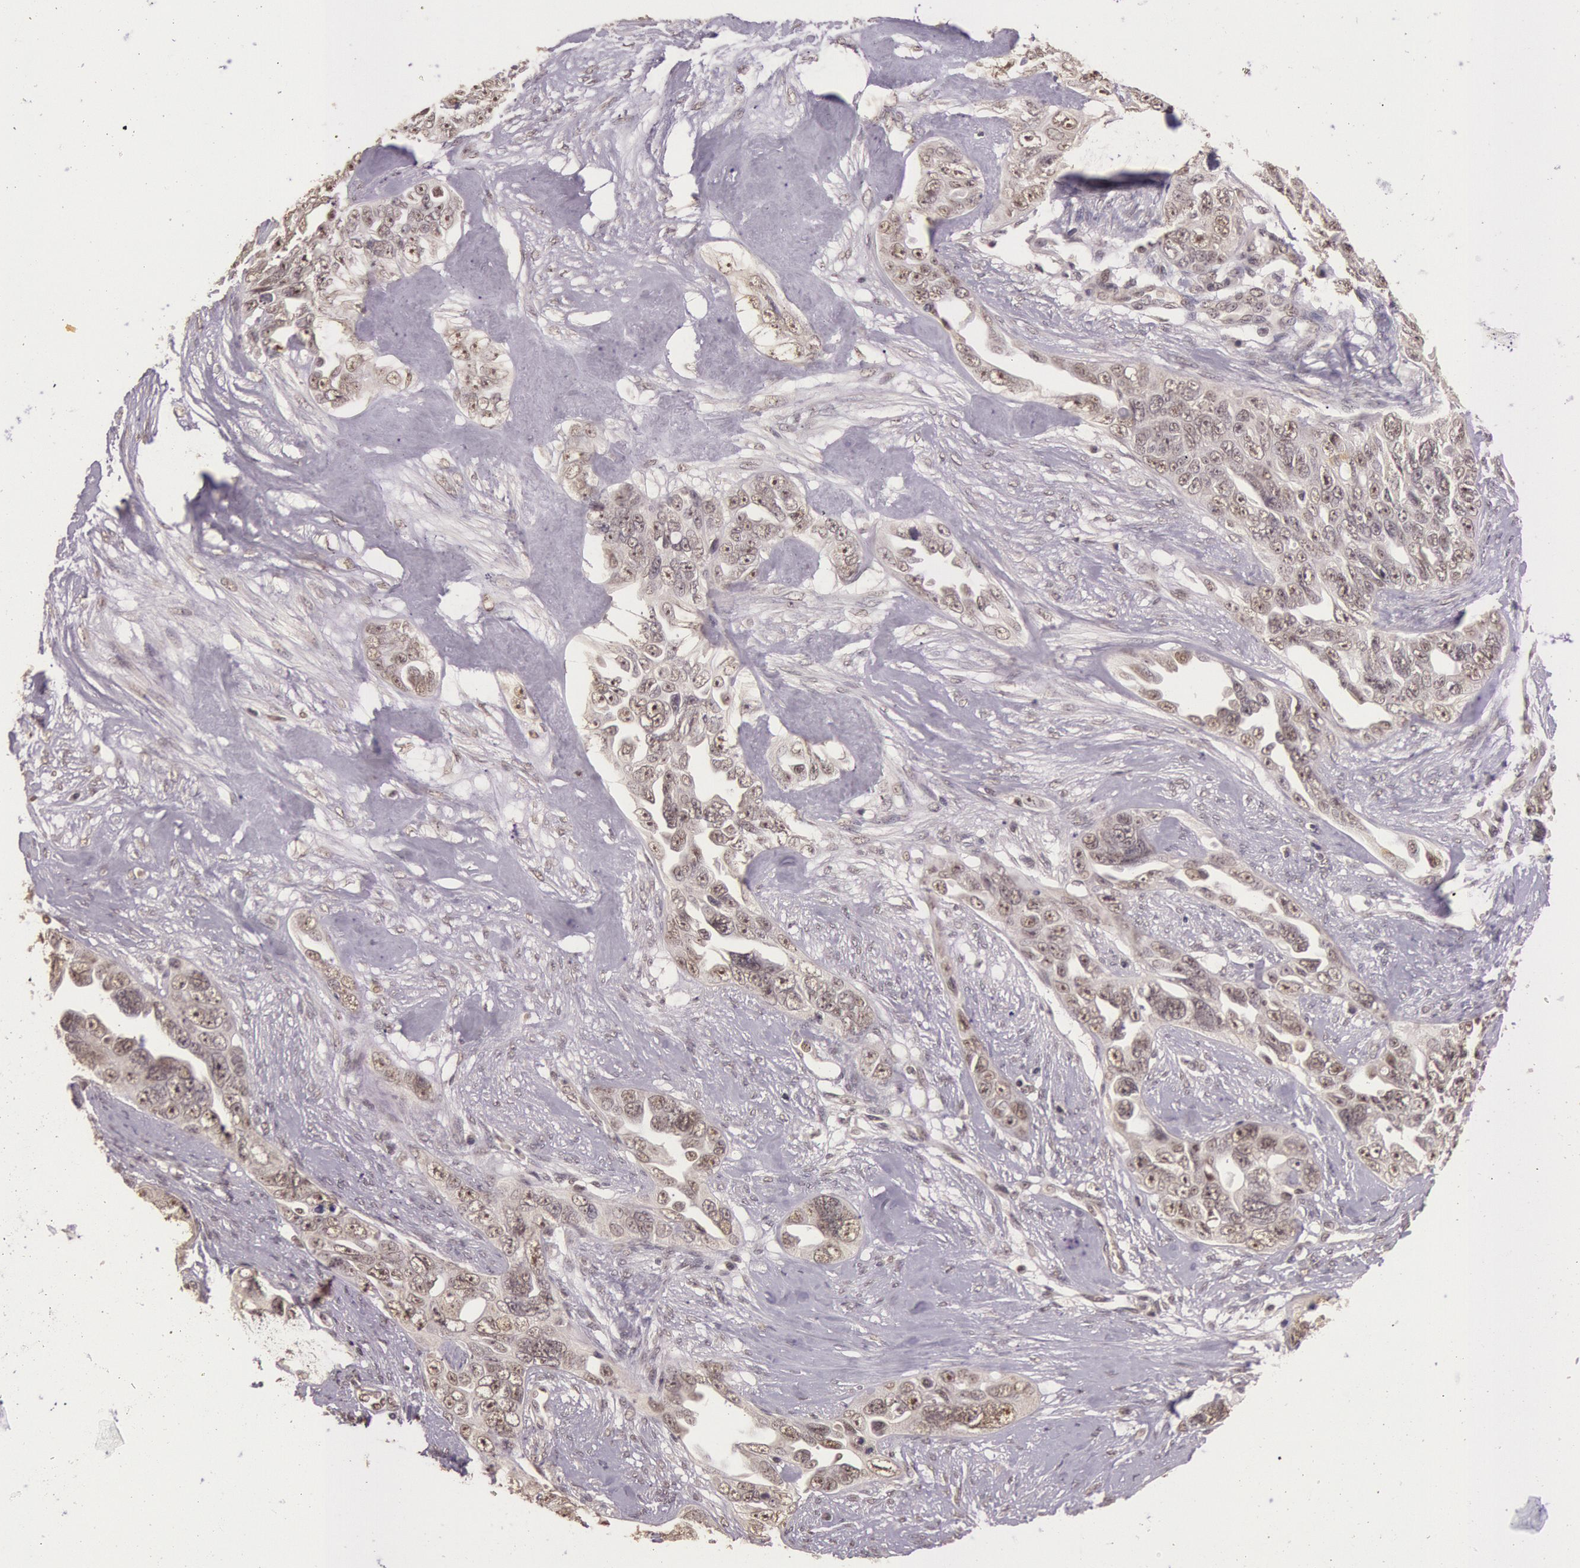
{"staining": {"intensity": "negative", "quantity": "none", "location": "none"}, "tissue": "ovarian cancer", "cell_type": "Tumor cells", "image_type": "cancer", "snomed": [{"axis": "morphology", "description": "Cystadenocarcinoma, serous, NOS"}, {"axis": "topography", "description": "Ovary"}], "caption": "High magnification brightfield microscopy of ovarian cancer (serous cystadenocarcinoma) stained with DAB (3,3'-diaminobenzidine) (brown) and counterstained with hematoxylin (blue): tumor cells show no significant expression.", "gene": "RTL10", "patient": {"sex": "female", "age": 63}}